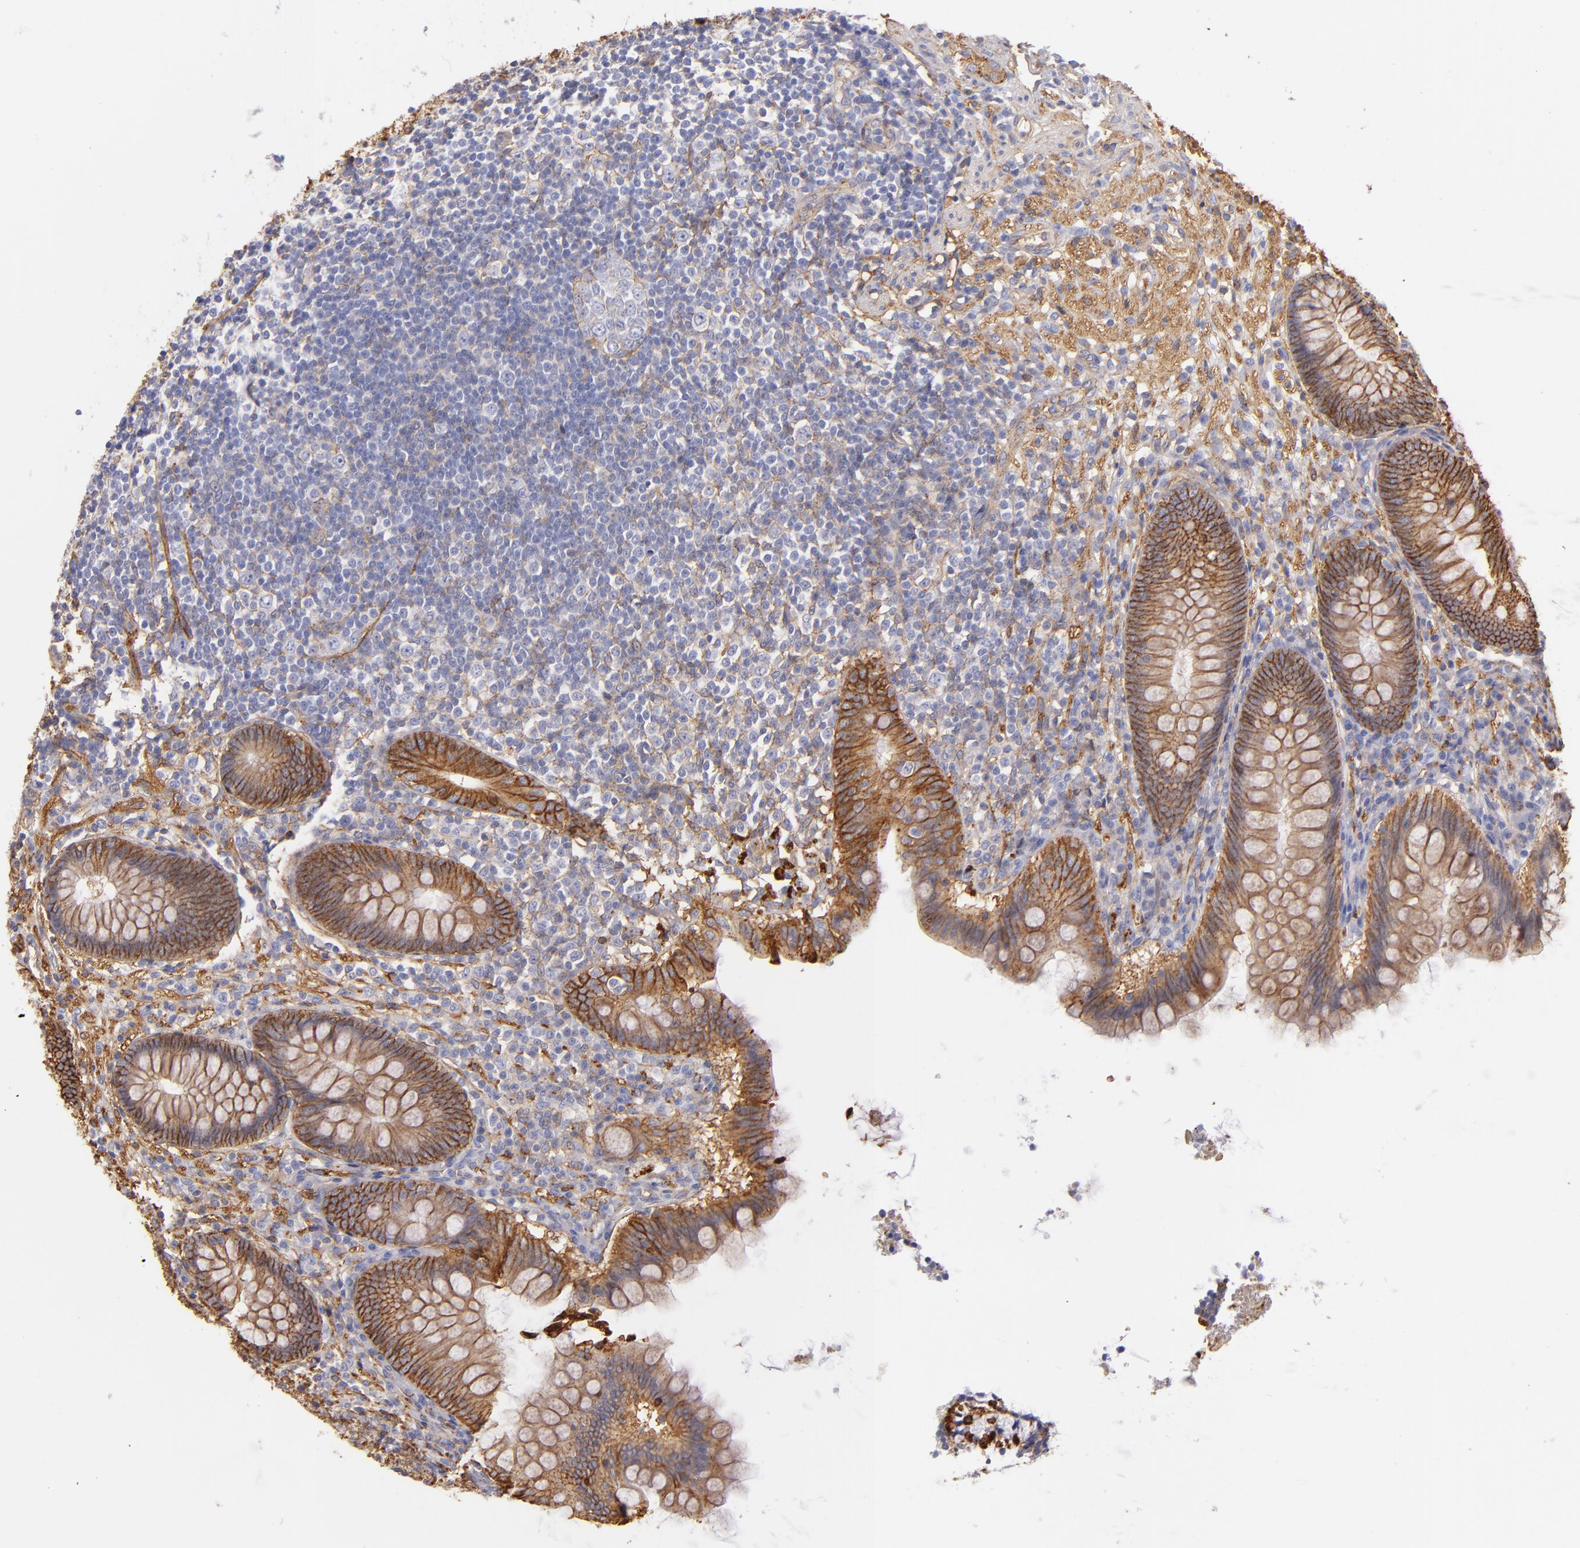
{"staining": {"intensity": "moderate", "quantity": ">75%", "location": "cytoplasmic/membranous"}, "tissue": "appendix", "cell_type": "Glandular cells", "image_type": "normal", "snomed": [{"axis": "morphology", "description": "Normal tissue, NOS"}, {"axis": "topography", "description": "Appendix"}], "caption": "Brown immunohistochemical staining in unremarkable appendix displays moderate cytoplasmic/membranous staining in approximately >75% of glandular cells.", "gene": "CD151", "patient": {"sex": "female", "age": 66}}